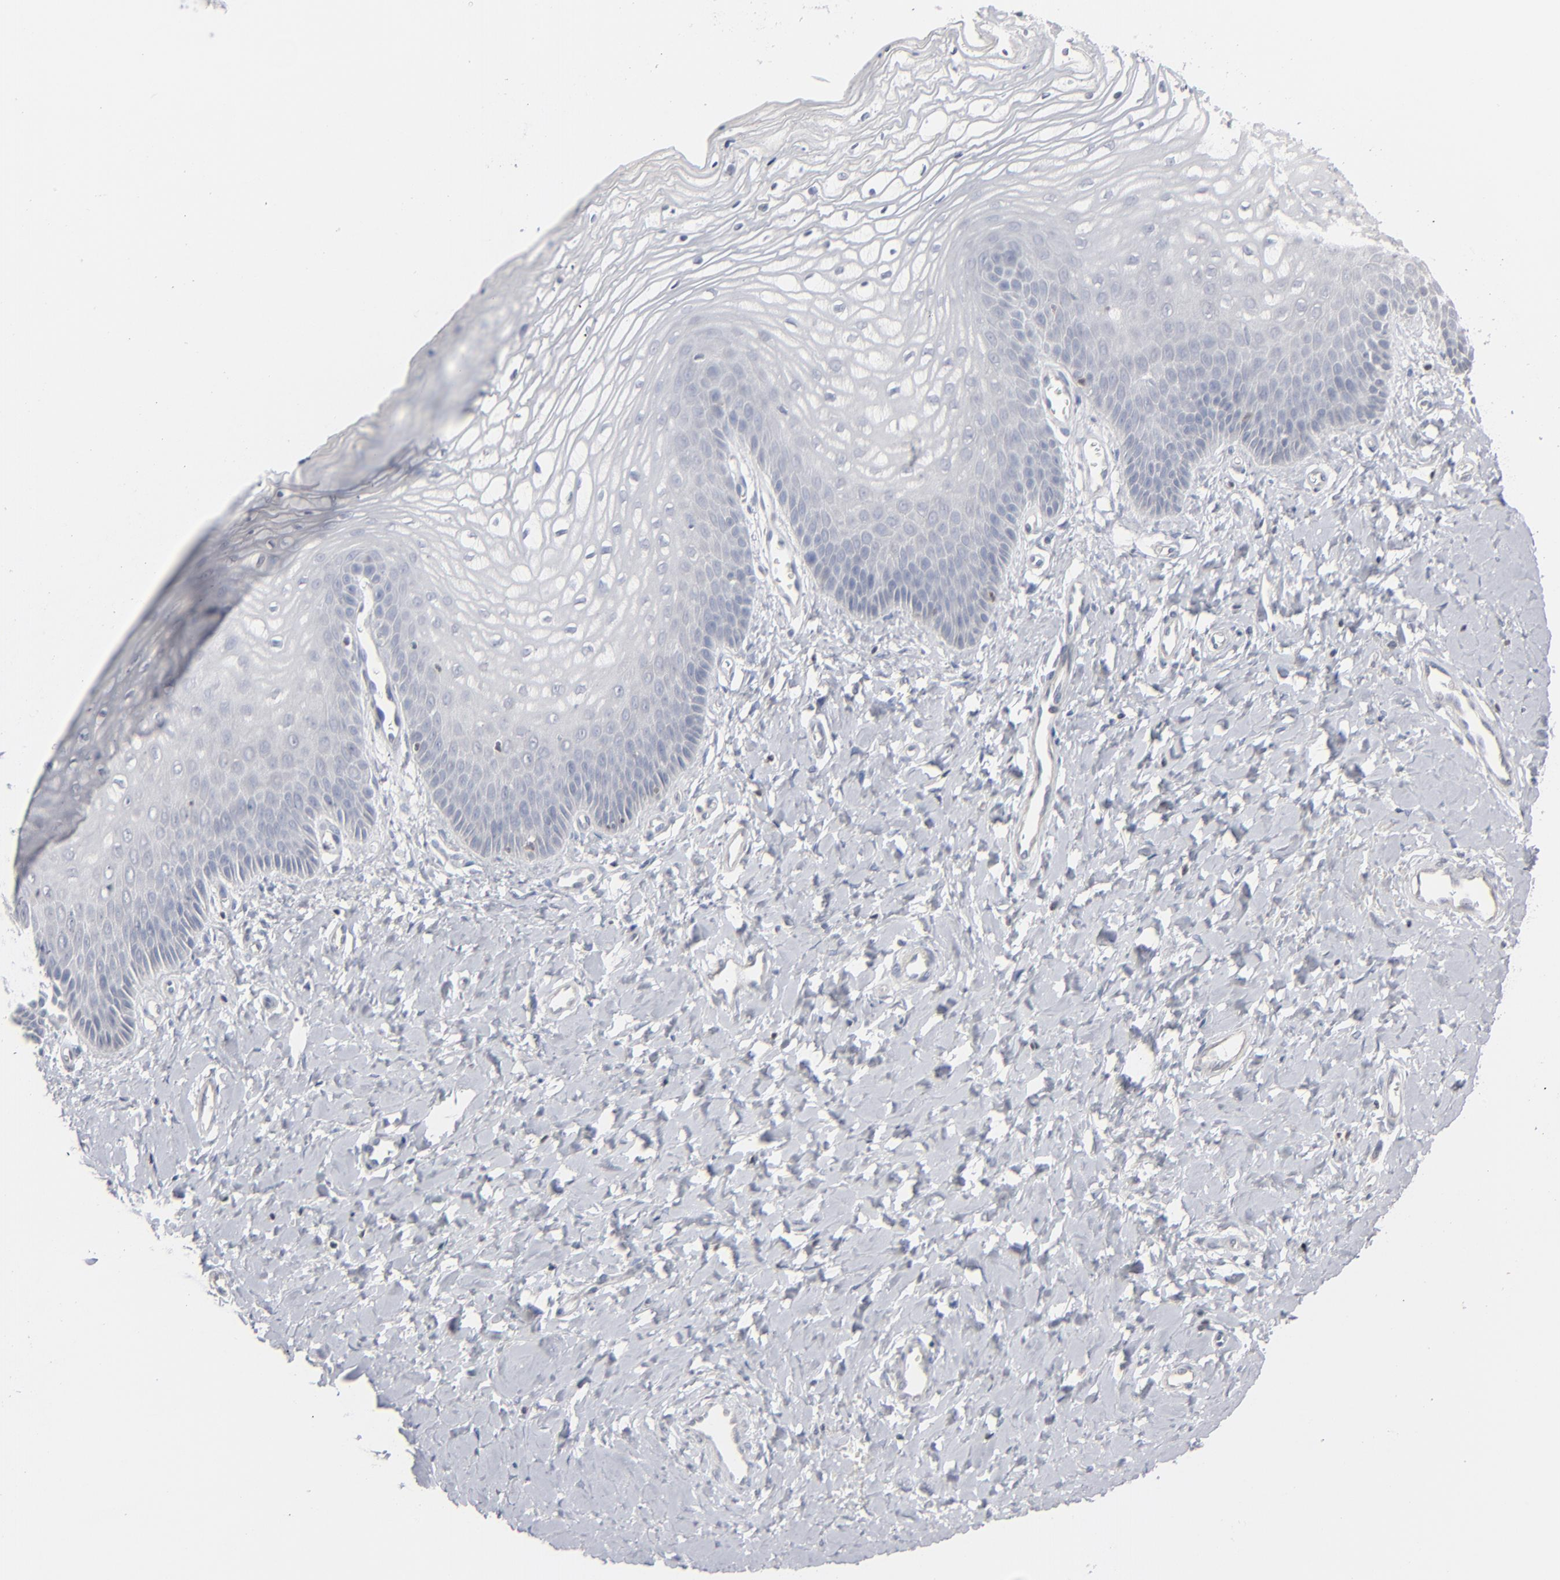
{"staining": {"intensity": "negative", "quantity": "none", "location": "none"}, "tissue": "vagina", "cell_type": "Squamous epithelial cells", "image_type": "normal", "snomed": [{"axis": "morphology", "description": "Normal tissue, NOS"}, {"axis": "topography", "description": "Vagina"}], "caption": "Immunohistochemistry histopathology image of normal vagina: human vagina stained with DAB shows no significant protein expression in squamous epithelial cells.", "gene": "STAT4", "patient": {"sex": "female", "age": 68}}